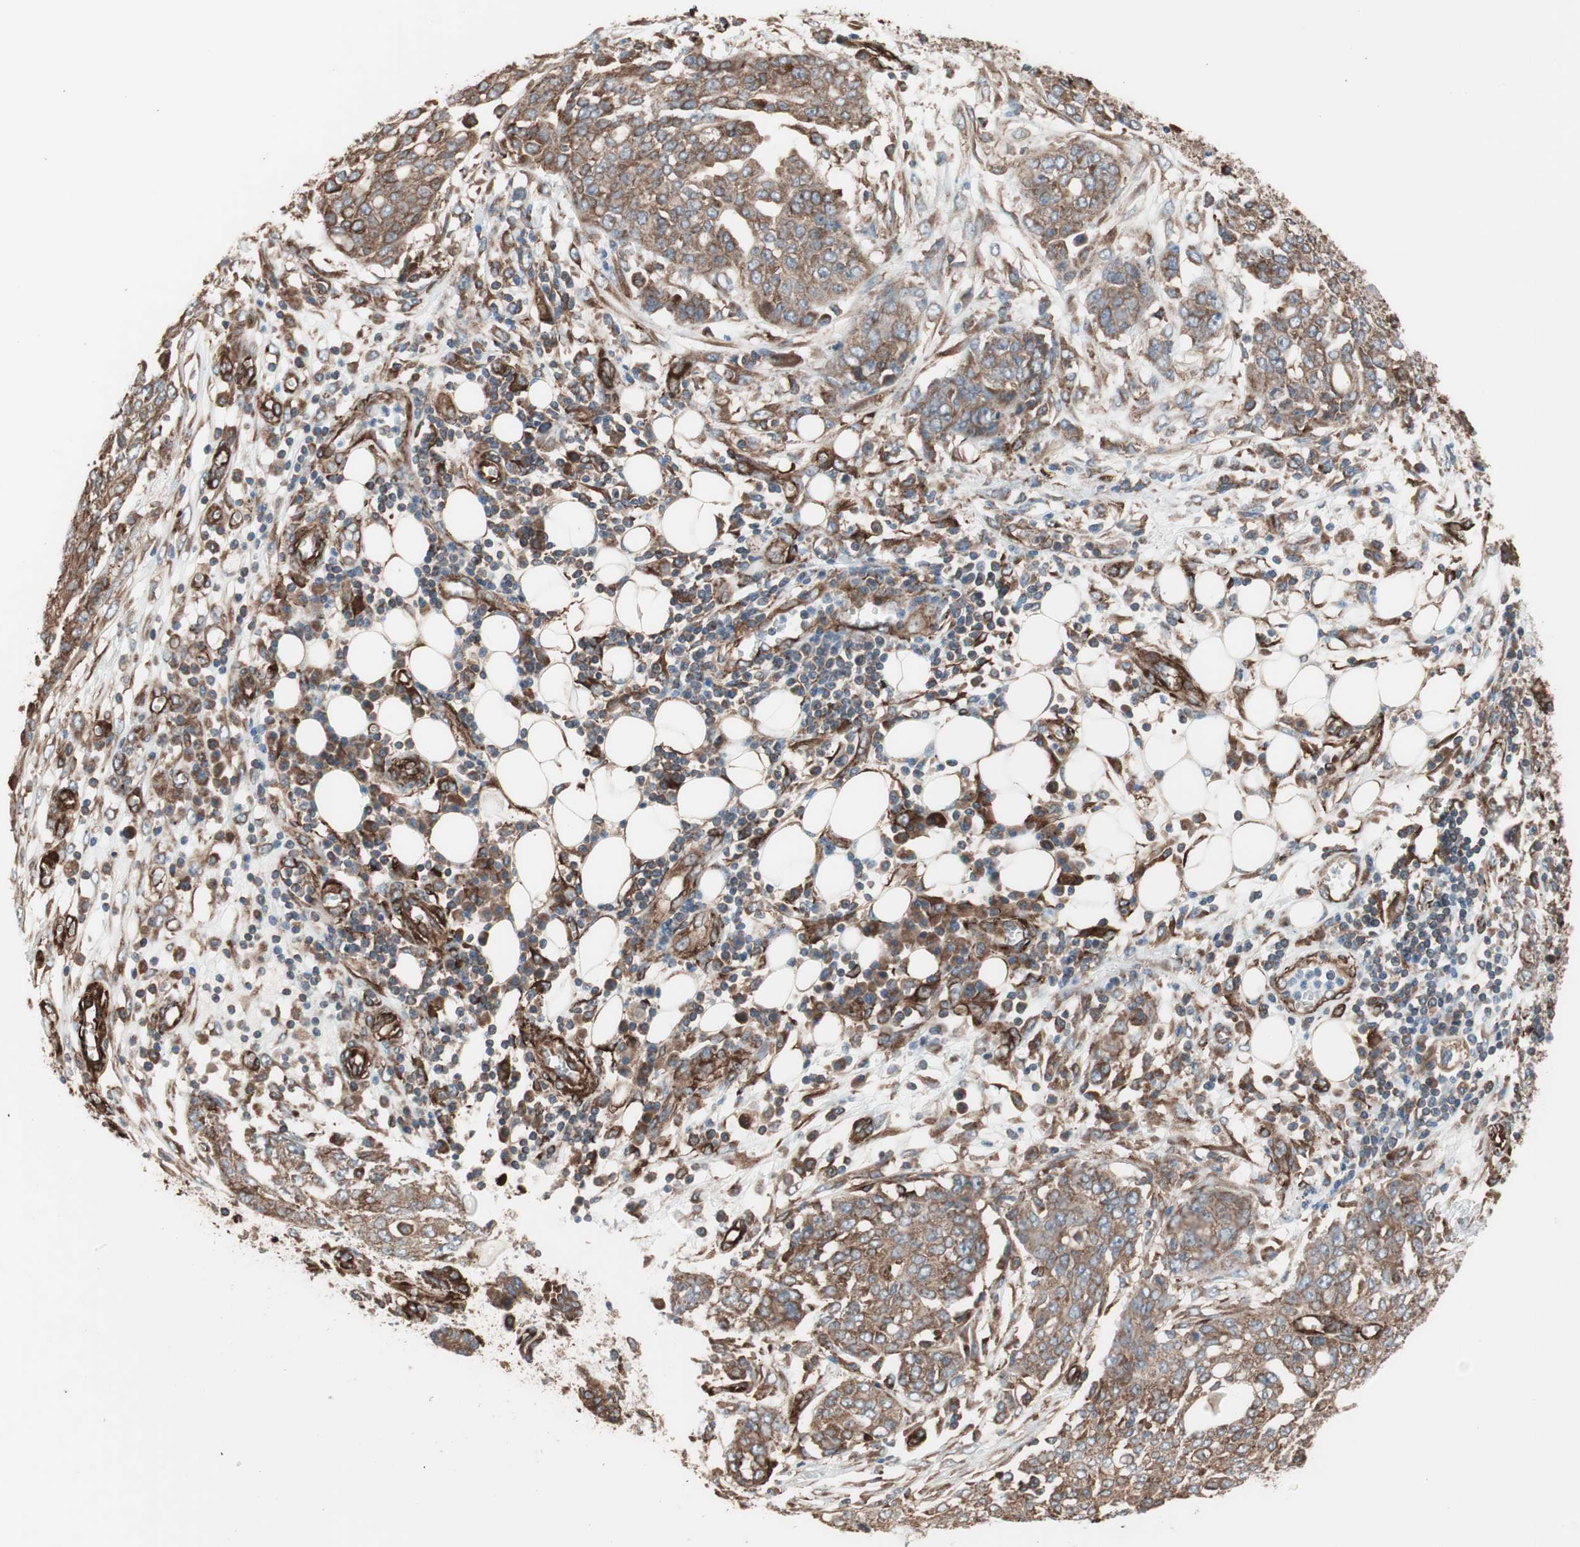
{"staining": {"intensity": "moderate", "quantity": ">75%", "location": "cytoplasmic/membranous"}, "tissue": "ovarian cancer", "cell_type": "Tumor cells", "image_type": "cancer", "snomed": [{"axis": "morphology", "description": "Cystadenocarcinoma, serous, NOS"}, {"axis": "topography", "description": "Soft tissue"}, {"axis": "topography", "description": "Ovary"}], "caption": "Serous cystadenocarcinoma (ovarian) tissue demonstrates moderate cytoplasmic/membranous positivity in about >75% of tumor cells, visualized by immunohistochemistry. The staining was performed using DAB to visualize the protein expression in brown, while the nuclei were stained in blue with hematoxylin (Magnification: 20x).", "gene": "GPSM2", "patient": {"sex": "female", "age": 57}}